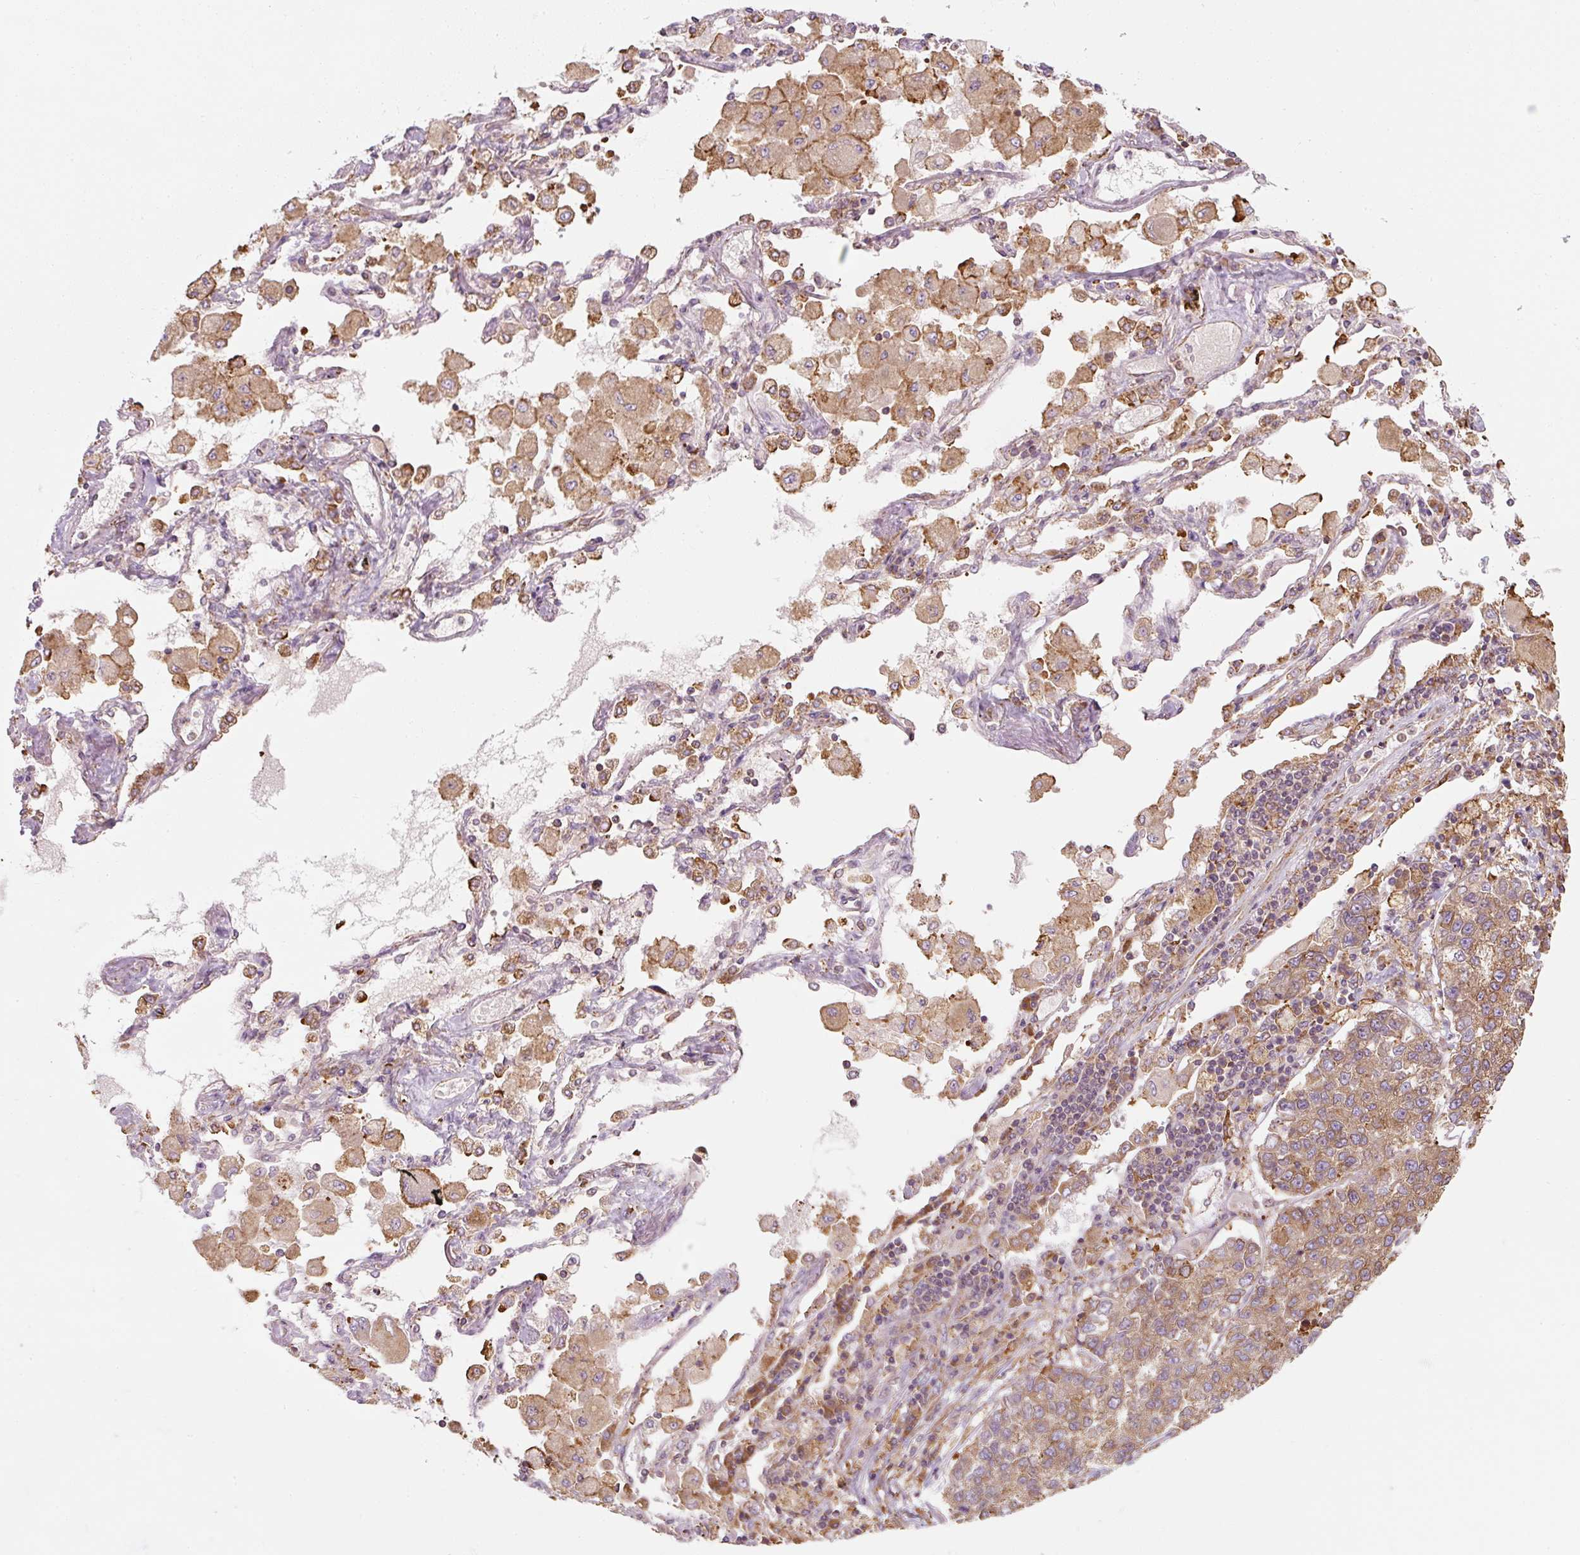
{"staining": {"intensity": "moderate", "quantity": ">75%", "location": "cytoplasmic/membranous"}, "tissue": "lung cancer", "cell_type": "Tumor cells", "image_type": "cancer", "snomed": [{"axis": "morphology", "description": "Adenocarcinoma, NOS"}, {"axis": "topography", "description": "Lung"}], "caption": "Moderate cytoplasmic/membranous protein expression is present in approximately >75% of tumor cells in lung cancer.", "gene": "PRKCSH", "patient": {"sex": "male", "age": 49}}